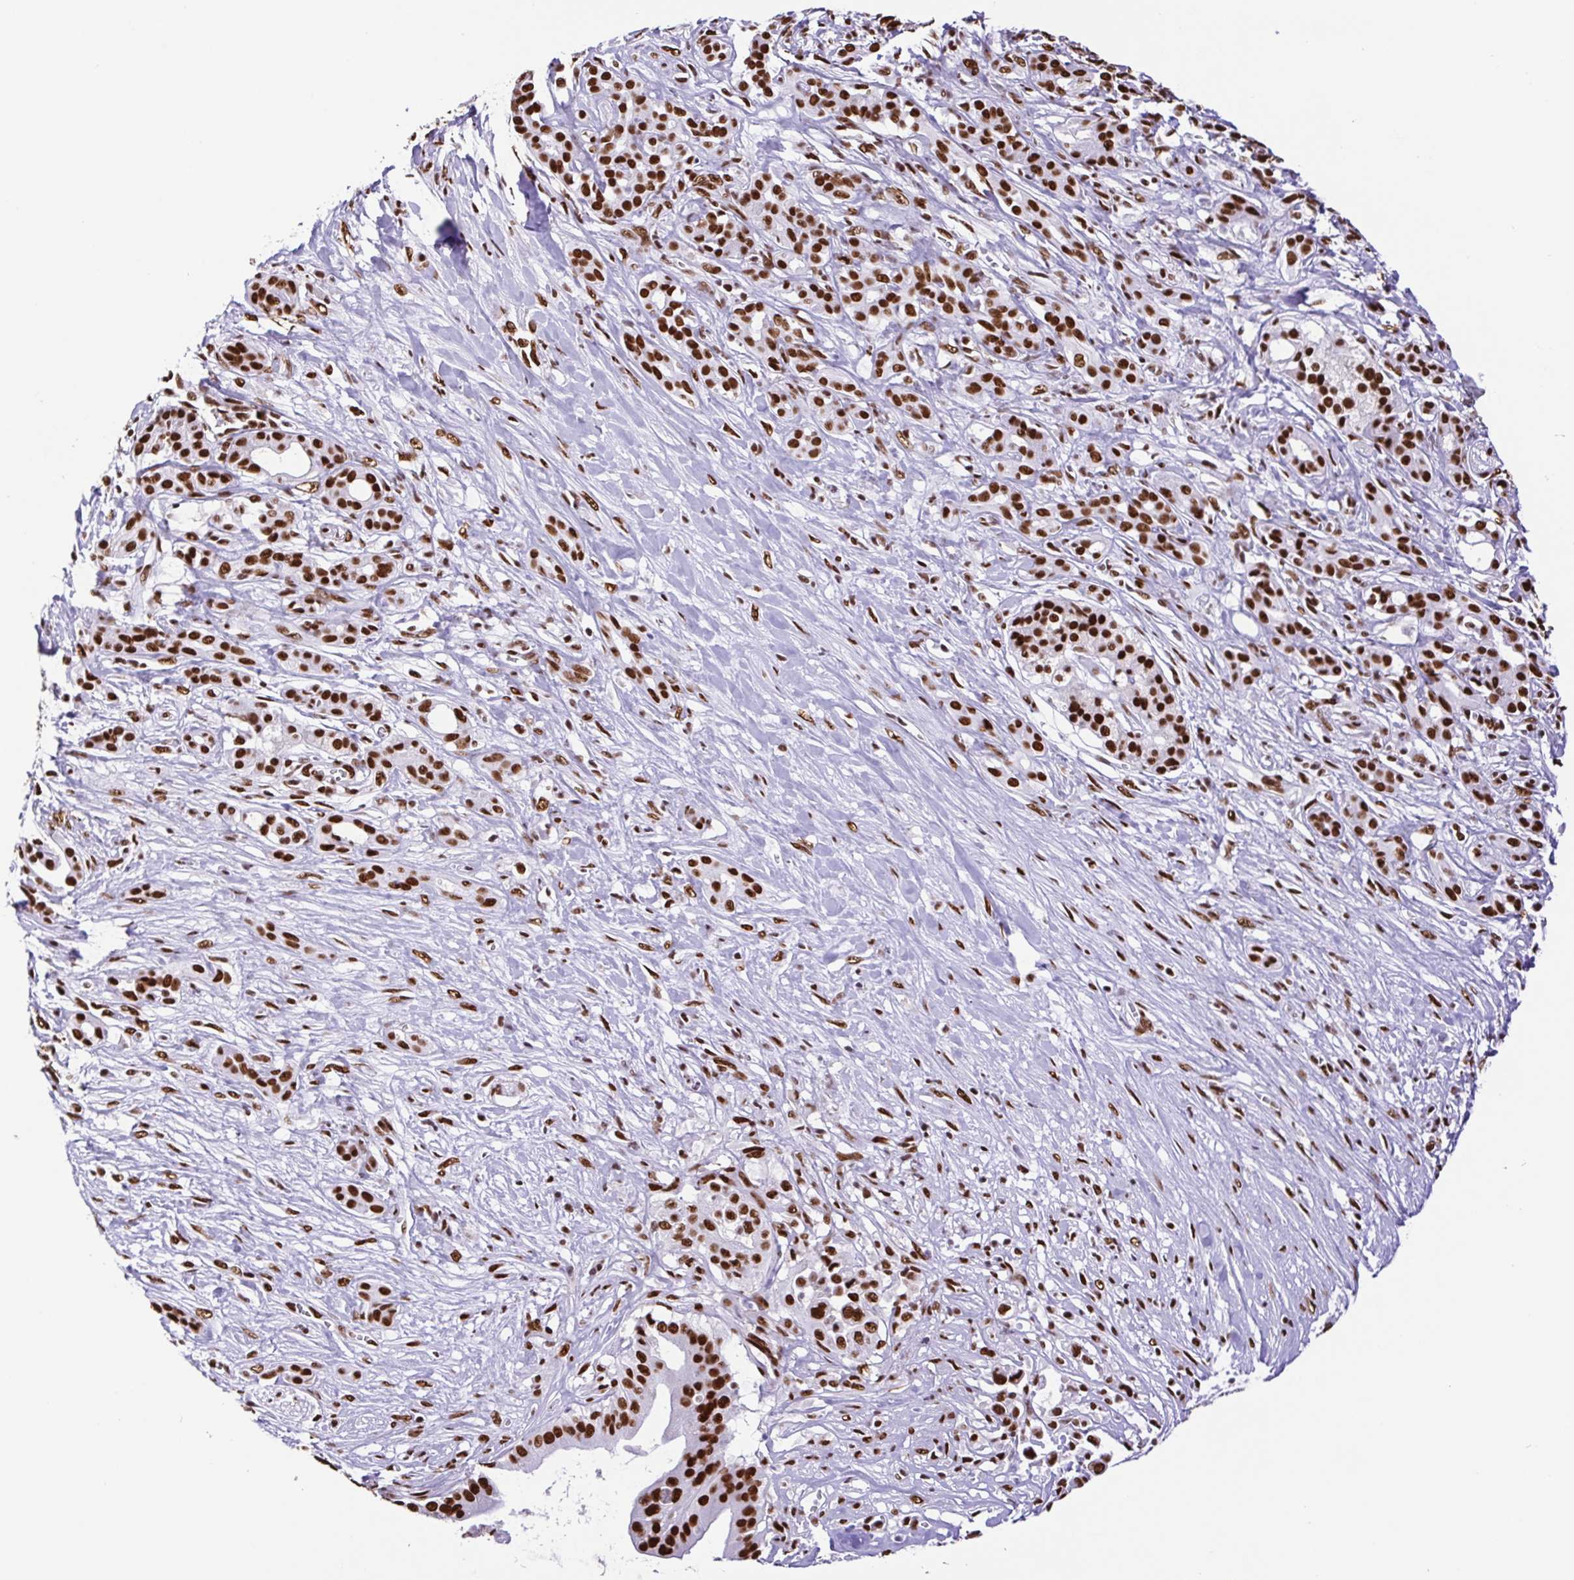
{"staining": {"intensity": "strong", "quantity": ">75%", "location": "nuclear"}, "tissue": "pancreatic cancer", "cell_type": "Tumor cells", "image_type": "cancer", "snomed": [{"axis": "morphology", "description": "Adenocarcinoma, NOS"}, {"axis": "topography", "description": "Pancreas"}], "caption": "About >75% of tumor cells in human adenocarcinoma (pancreatic) exhibit strong nuclear protein expression as visualized by brown immunohistochemical staining.", "gene": "TRIM28", "patient": {"sex": "male", "age": 61}}